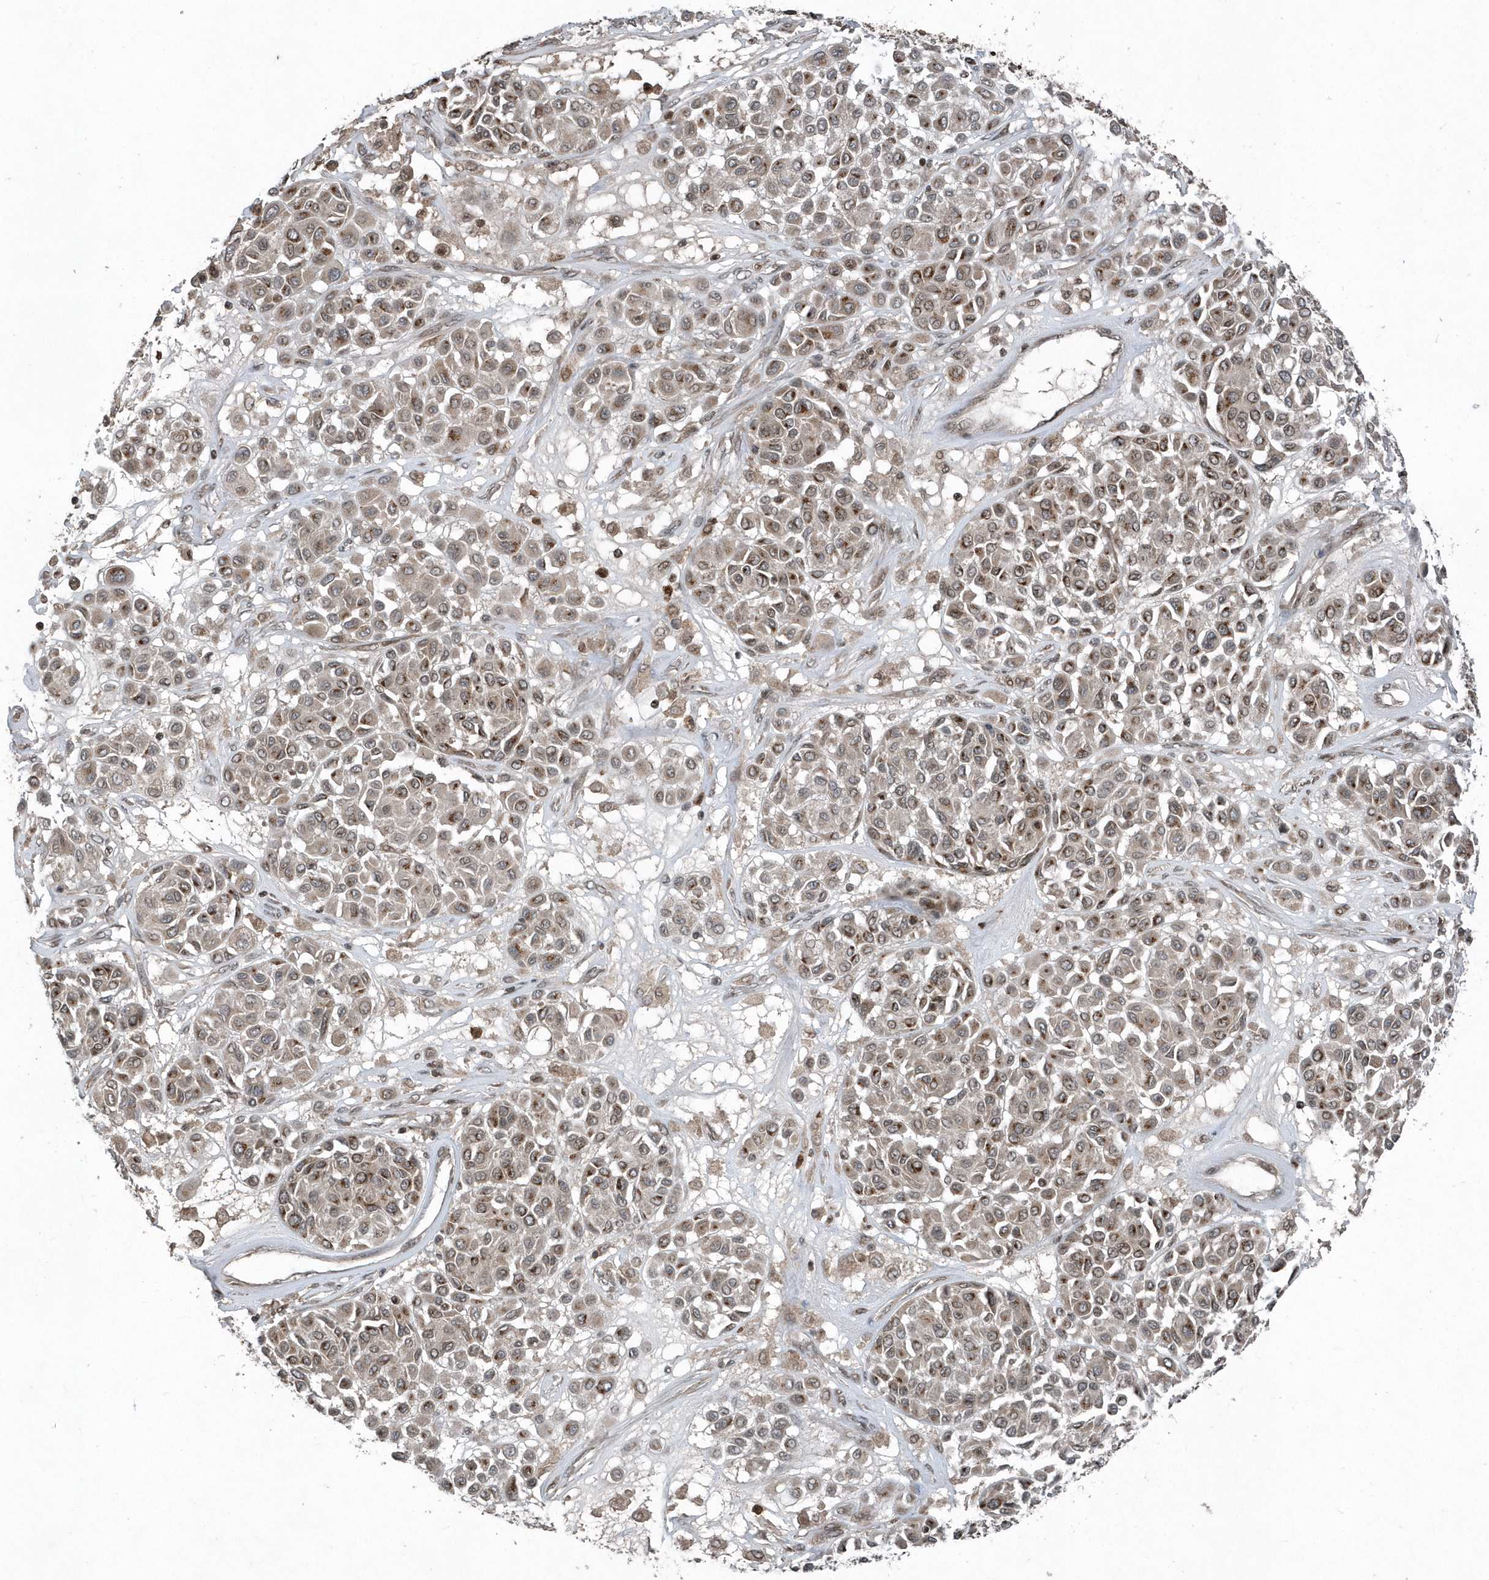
{"staining": {"intensity": "moderate", "quantity": ">75%", "location": "cytoplasmic/membranous"}, "tissue": "melanoma", "cell_type": "Tumor cells", "image_type": "cancer", "snomed": [{"axis": "morphology", "description": "Malignant melanoma, Metastatic site"}, {"axis": "topography", "description": "Soft tissue"}], "caption": "Moderate cytoplasmic/membranous protein staining is identified in about >75% of tumor cells in melanoma.", "gene": "EIF2B1", "patient": {"sex": "male", "age": 41}}